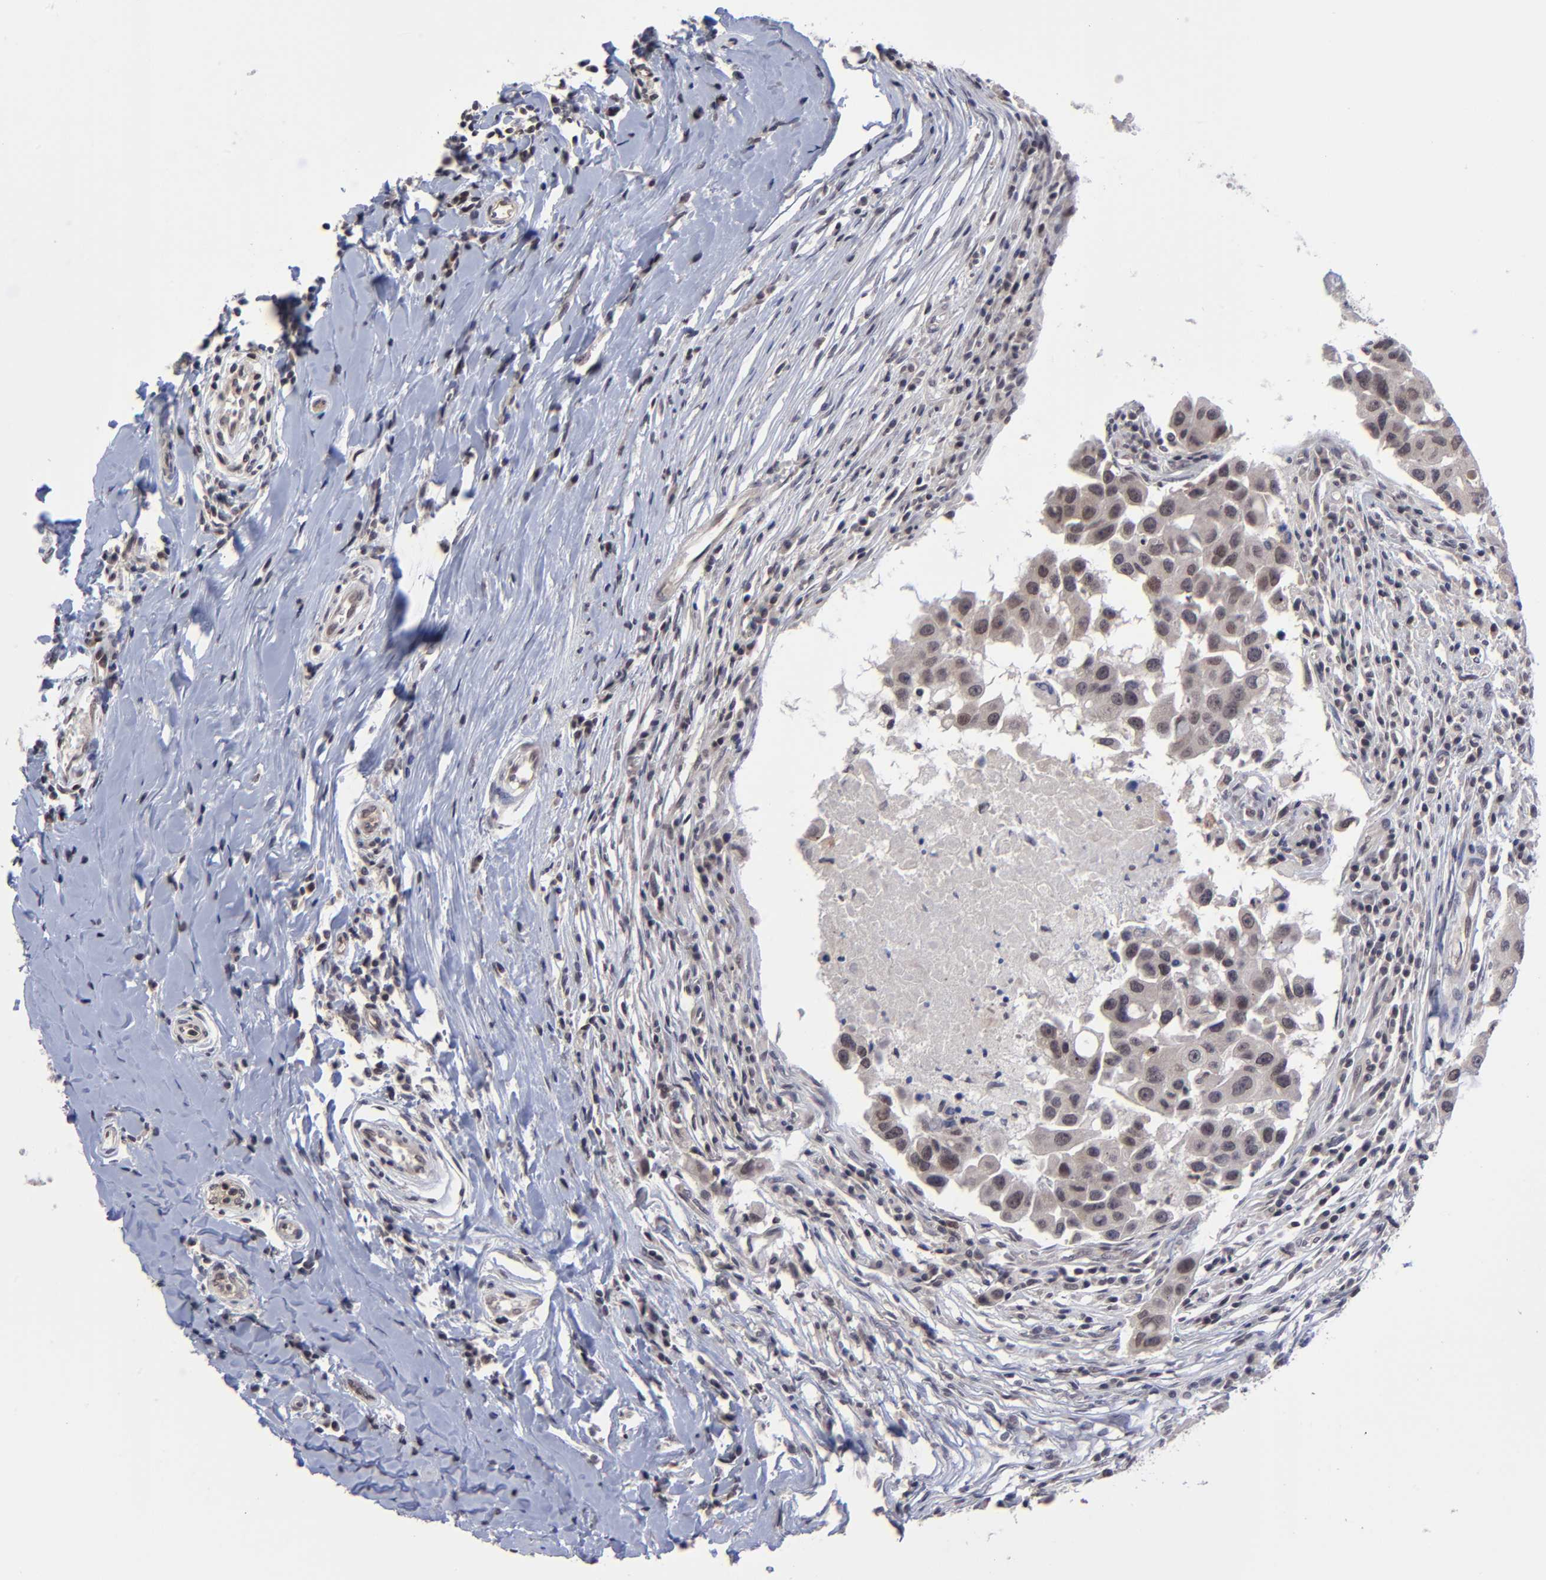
{"staining": {"intensity": "moderate", "quantity": "25%-75%", "location": "cytoplasmic/membranous"}, "tissue": "breast cancer", "cell_type": "Tumor cells", "image_type": "cancer", "snomed": [{"axis": "morphology", "description": "Duct carcinoma"}, {"axis": "topography", "description": "Breast"}], "caption": "Moderate cytoplasmic/membranous positivity is appreciated in approximately 25%-75% of tumor cells in breast cancer.", "gene": "ZNF419", "patient": {"sex": "female", "age": 27}}